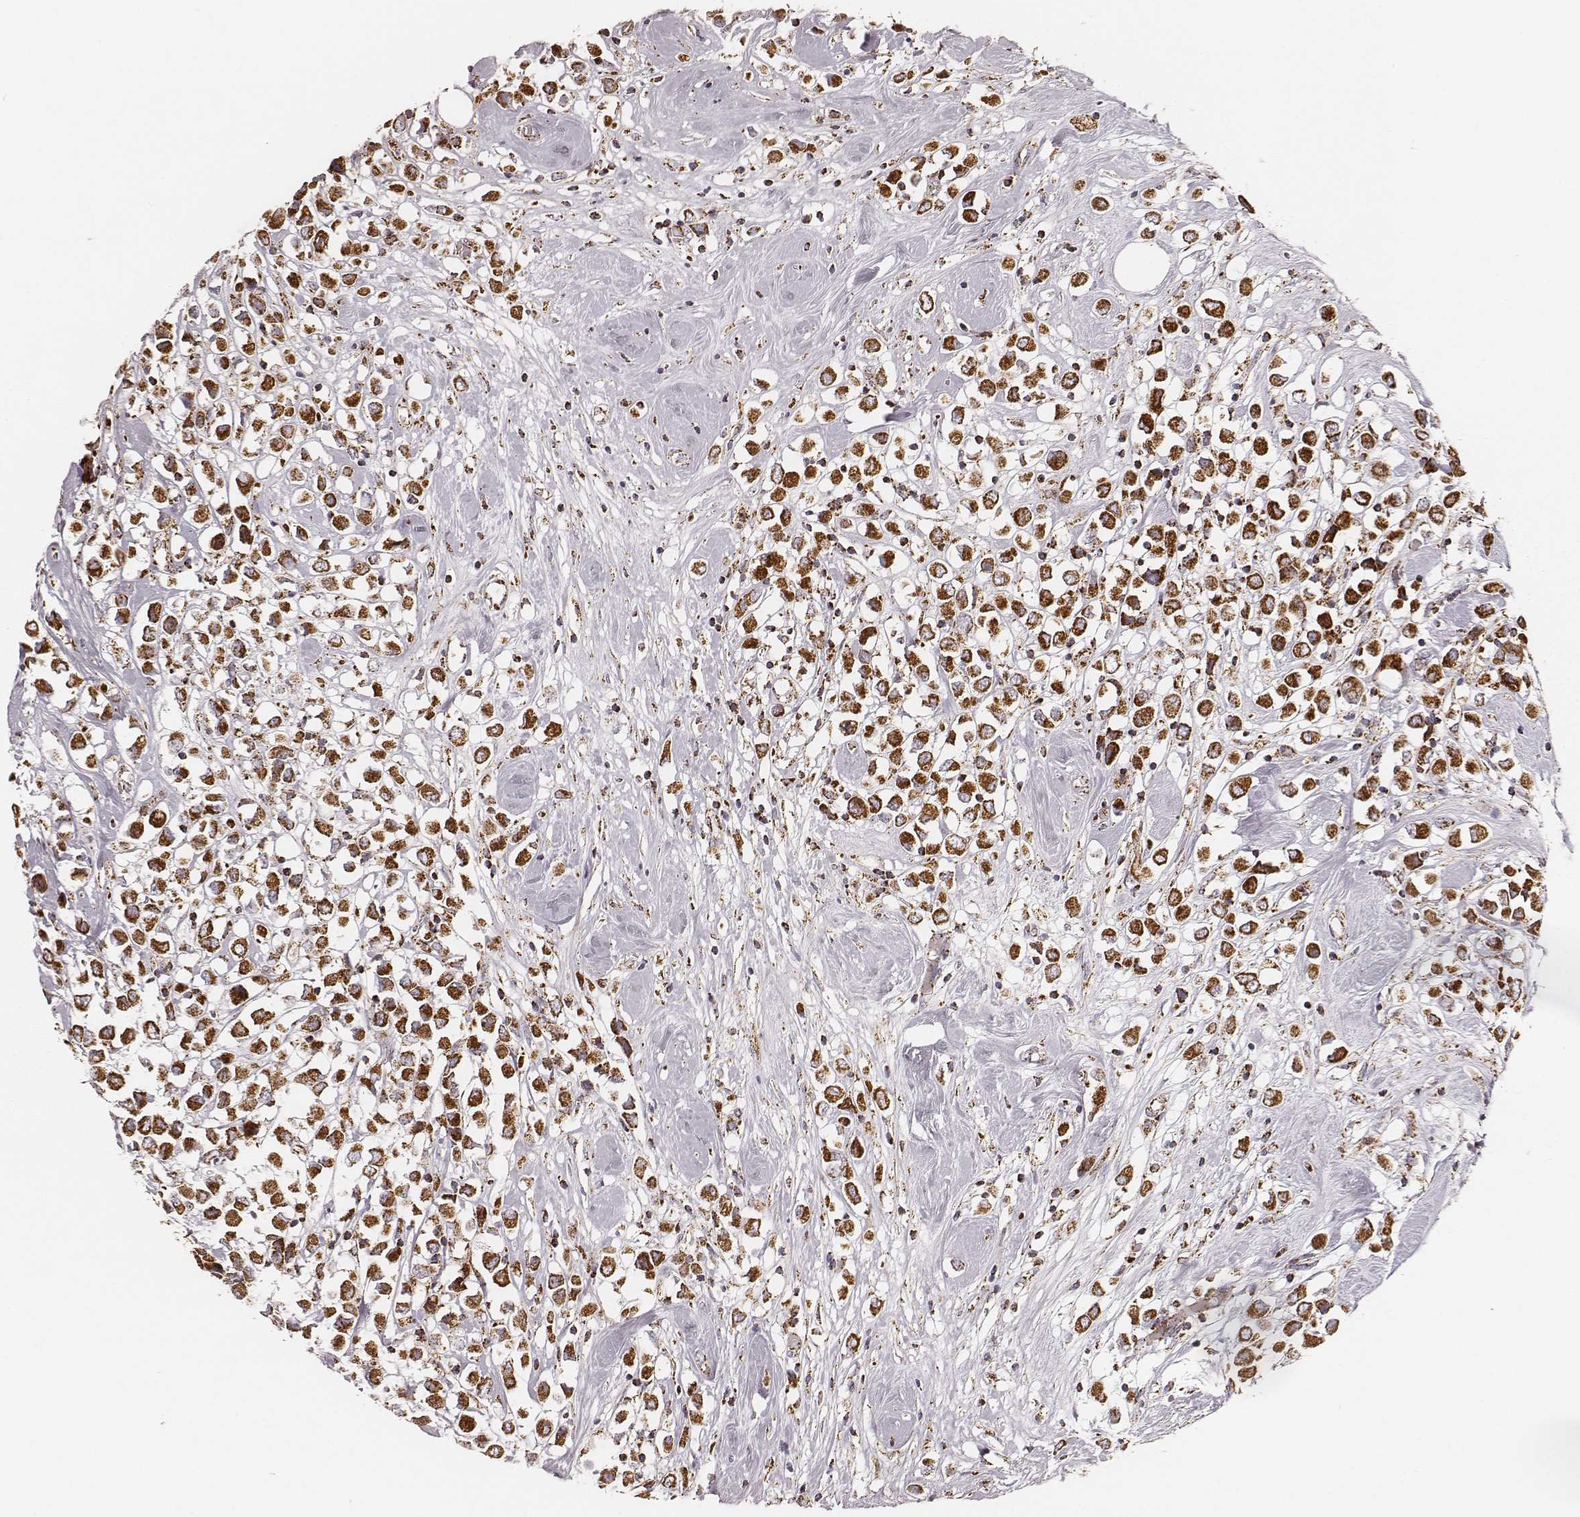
{"staining": {"intensity": "strong", "quantity": ">75%", "location": "cytoplasmic/membranous"}, "tissue": "breast cancer", "cell_type": "Tumor cells", "image_type": "cancer", "snomed": [{"axis": "morphology", "description": "Duct carcinoma"}, {"axis": "topography", "description": "Breast"}], "caption": "A high-resolution photomicrograph shows immunohistochemistry staining of intraductal carcinoma (breast), which shows strong cytoplasmic/membranous expression in about >75% of tumor cells.", "gene": "CS", "patient": {"sex": "female", "age": 61}}